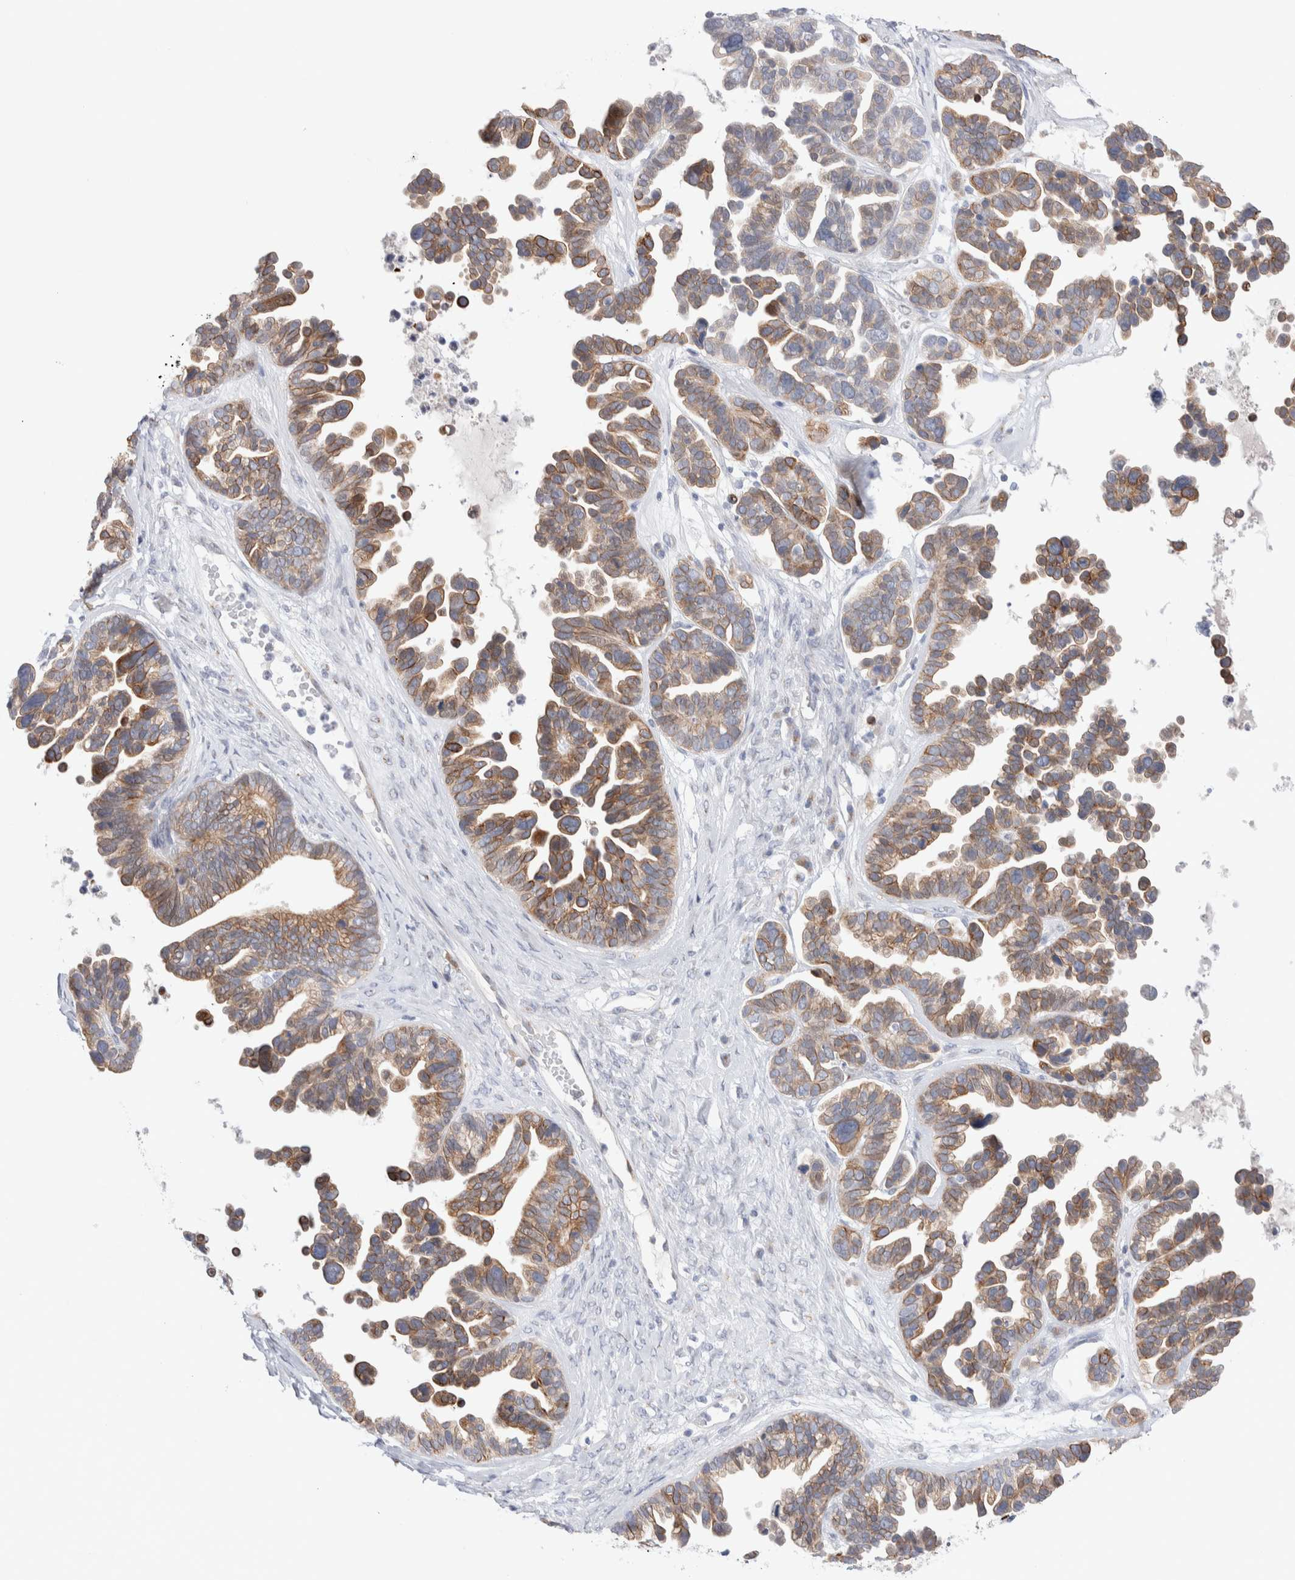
{"staining": {"intensity": "moderate", "quantity": ">75%", "location": "cytoplasmic/membranous"}, "tissue": "ovarian cancer", "cell_type": "Tumor cells", "image_type": "cancer", "snomed": [{"axis": "morphology", "description": "Cystadenocarcinoma, serous, NOS"}, {"axis": "topography", "description": "Ovary"}], "caption": "An immunohistochemistry (IHC) micrograph of tumor tissue is shown. Protein staining in brown shows moderate cytoplasmic/membranous positivity in serous cystadenocarcinoma (ovarian) within tumor cells.", "gene": "C1orf112", "patient": {"sex": "female", "age": 56}}